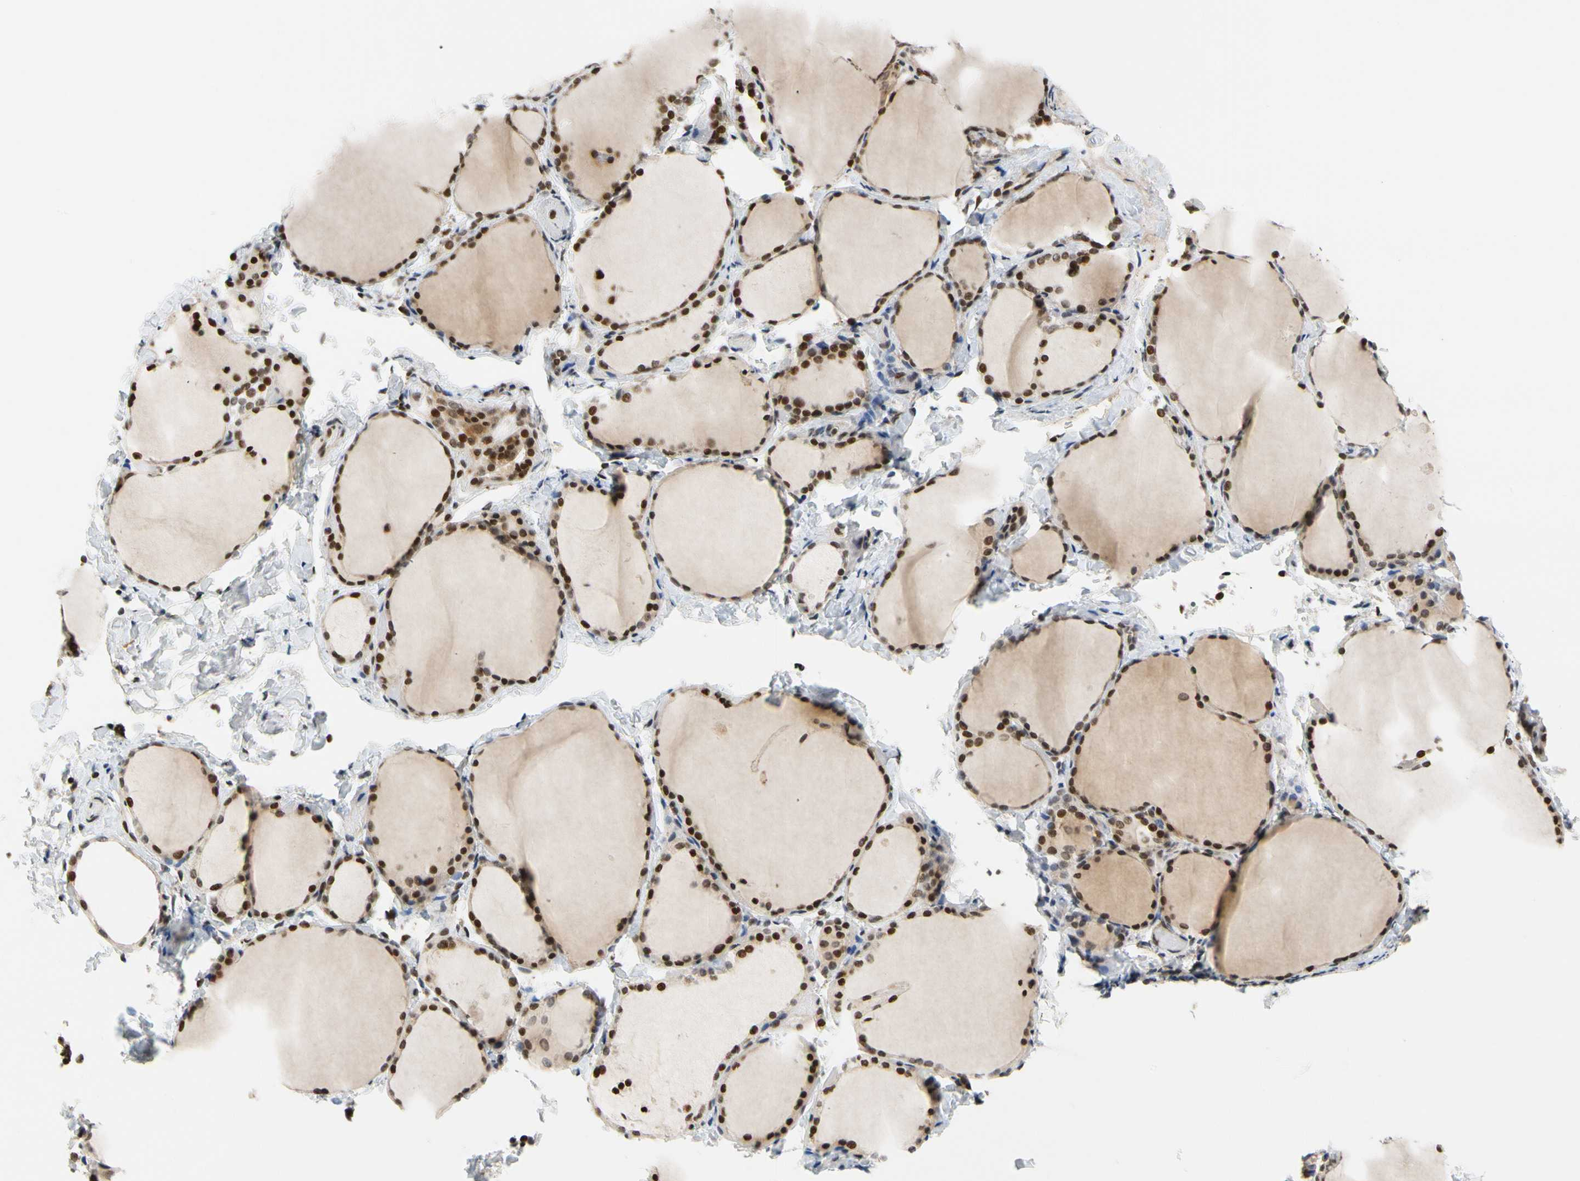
{"staining": {"intensity": "moderate", "quantity": ">75%", "location": "cytoplasmic/membranous,nuclear"}, "tissue": "thyroid gland", "cell_type": "Glandular cells", "image_type": "normal", "snomed": [{"axis": "morphology", "description": "Normal tissue, NOS"}, {"axis": "morphology", "description": "Papillary adenocarcinoma, NOS"}, {"axis": "topography", "description": "Thyroid gland"}], "caption": "Protein staining shows moderate cytoplasmic/membranous,nuclear staining in about >75% of glandular cells in normal thyroid gland.", "gene": "CDK7", "patient": {"sex": "female", "age": 30}}